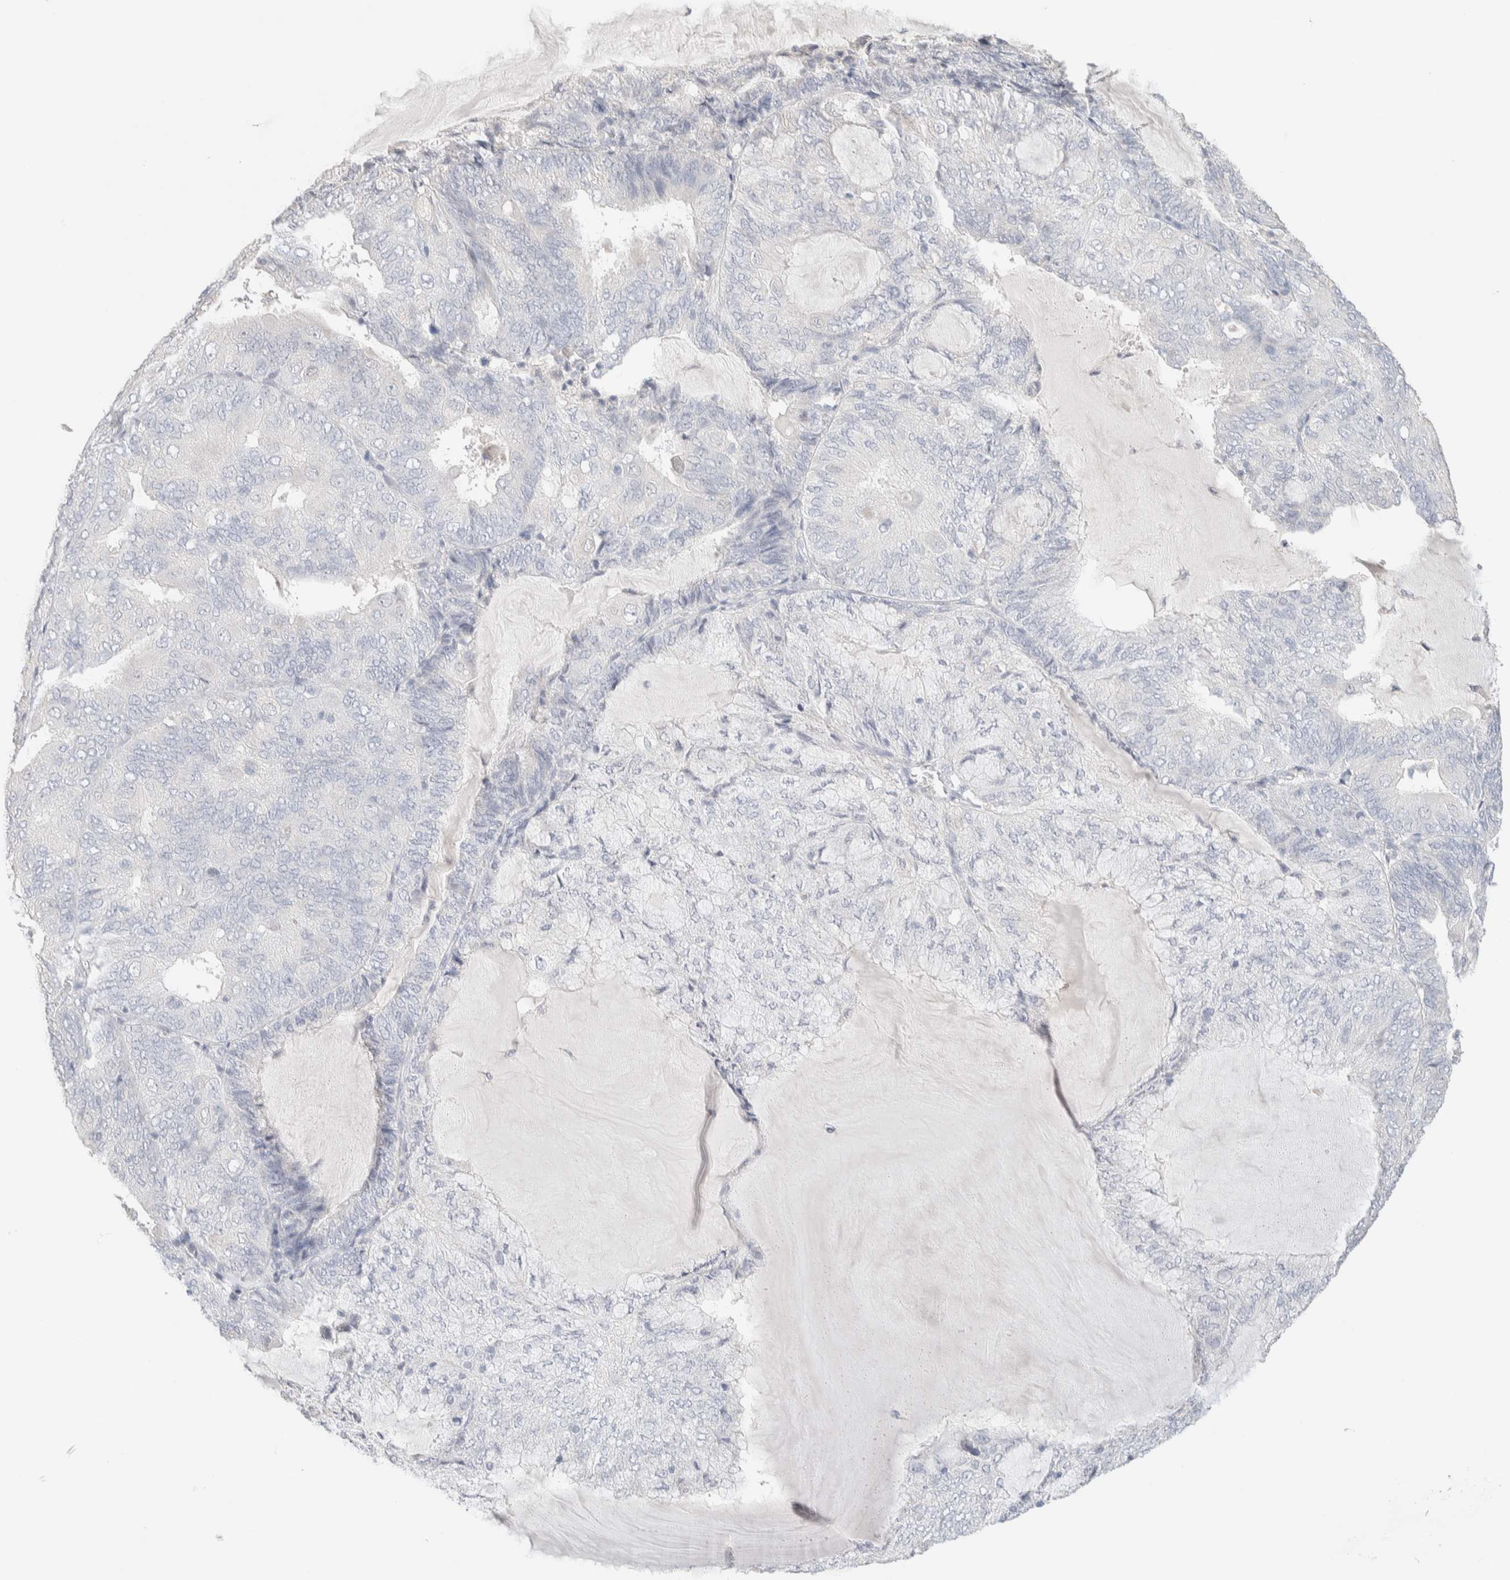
{"staining": {"intensity": "negative", "quantity": "none", "location": "none"}, "tissue": "endometrial cancer", "cell_type": "Tumor cells", "image_type": "cancer", "snomed": [{"axis": "morphology", "description": "Adenocarcinoma, NOS"}, {"axis": "topography", "description": "Endometrium"}], "caption": "High magnification brightfield microscopy of endometrial adenocarcinoma stained with DAB (brown) and counterstained with hematoxylin (blue): tumor cells show no significant staining. (Brightfield microscopy of DAB IHC at high magnification).", "gene": "RIDA", "patient": {"sex": "female", "age": 81}}